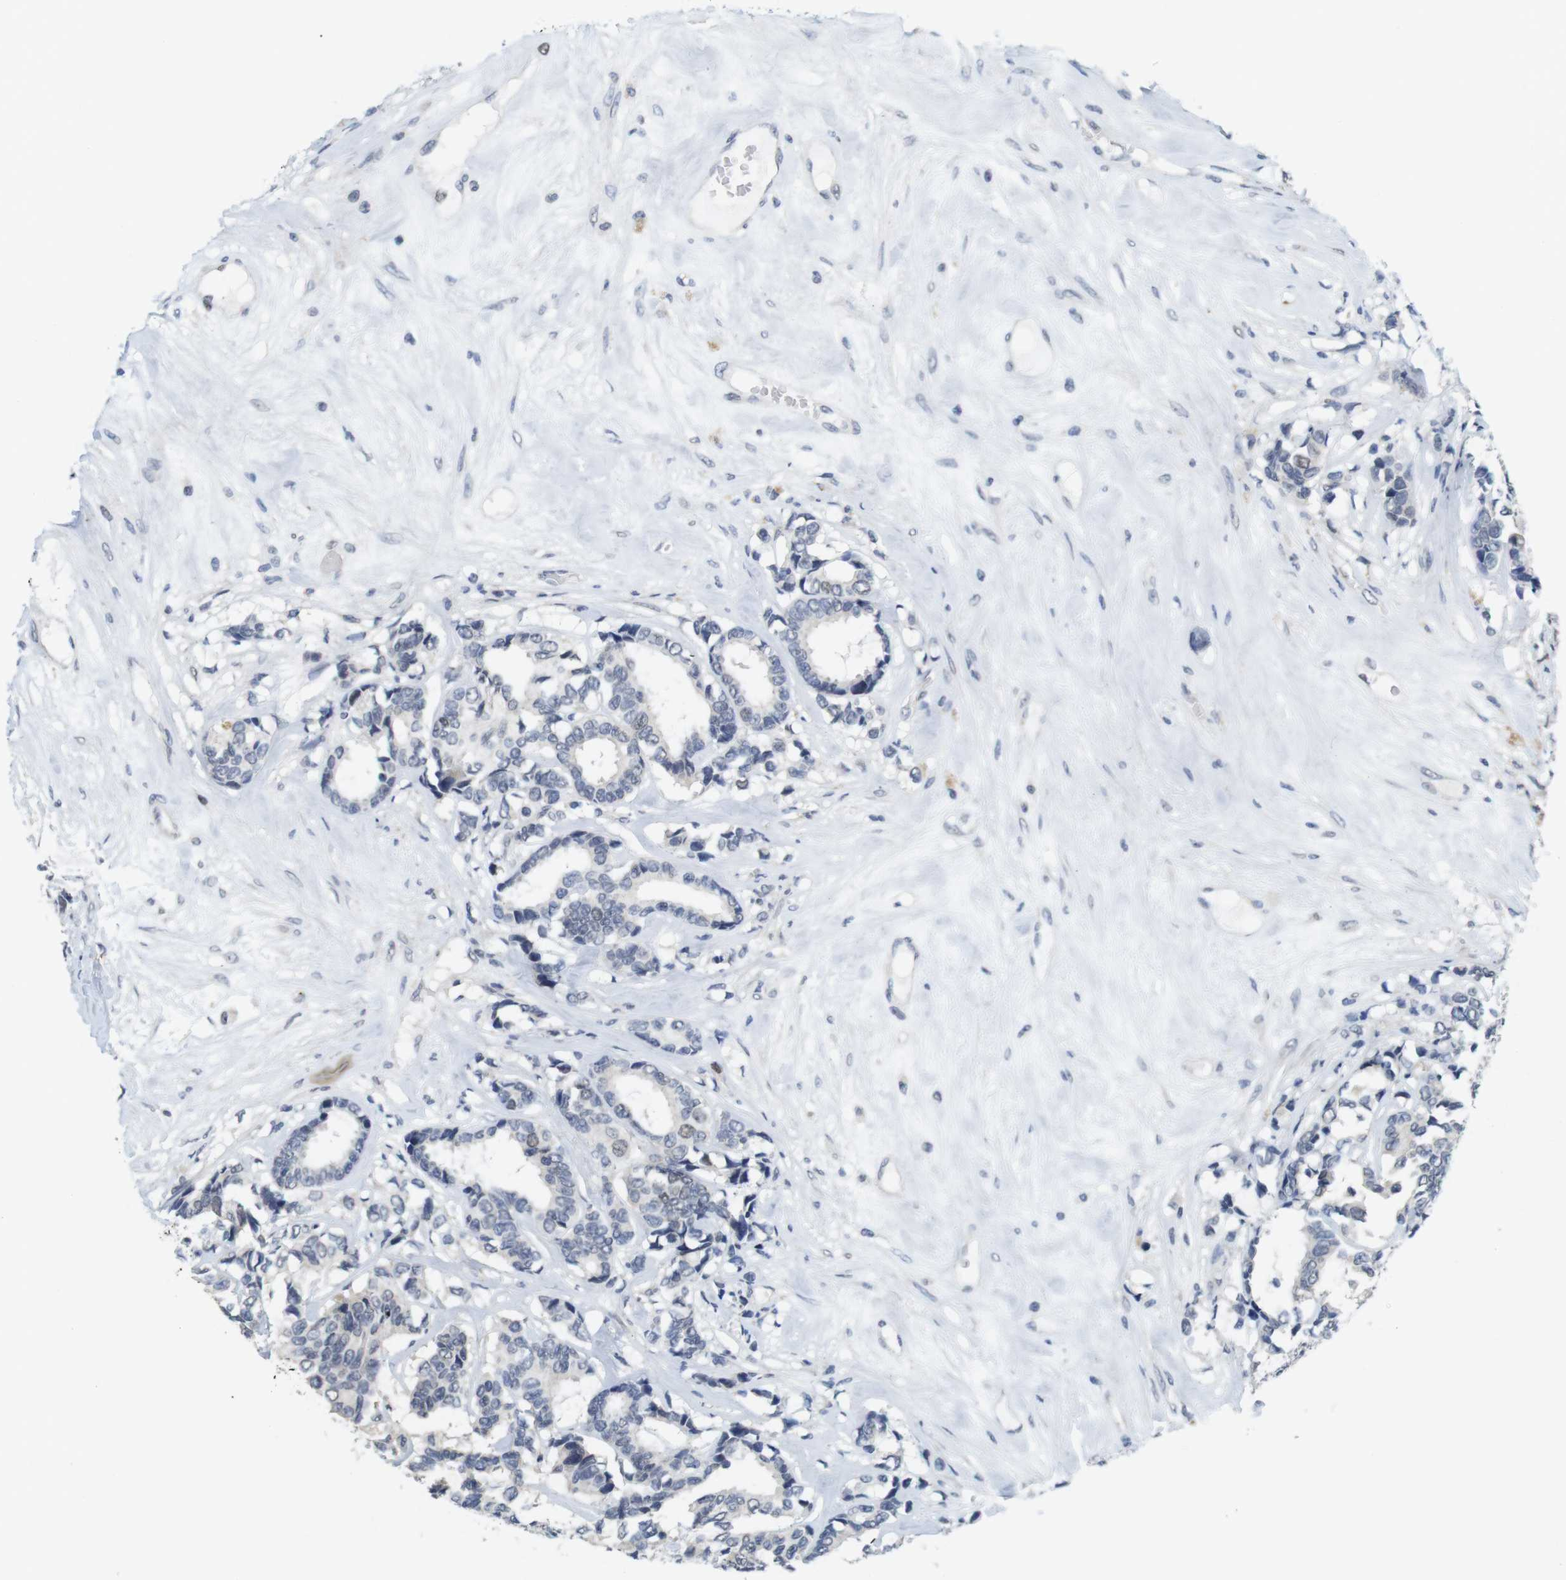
{"staining": {"intensity": "weak", "quantity": "<25%", "location": "nuclear"}, "tissue": "breast cancer", "cell_type": "Tumor cells", "image_type": "cancer", "snomed": [{"axis": "morphology", "description": "Duct carcinoma"}, {"axis": "topography", "description": "Breast"}], "caption": "DAB immunohistochemical staining of human infiltrating ductal carcinoma (breast) displays no significant staining in tumor cells. (Brightfield microscopy of DAB (3,3'-diaminobenzidine) IHC at high magnification).", "gene": "SKP2", "patient": {"sex": "female", "age": 87}}